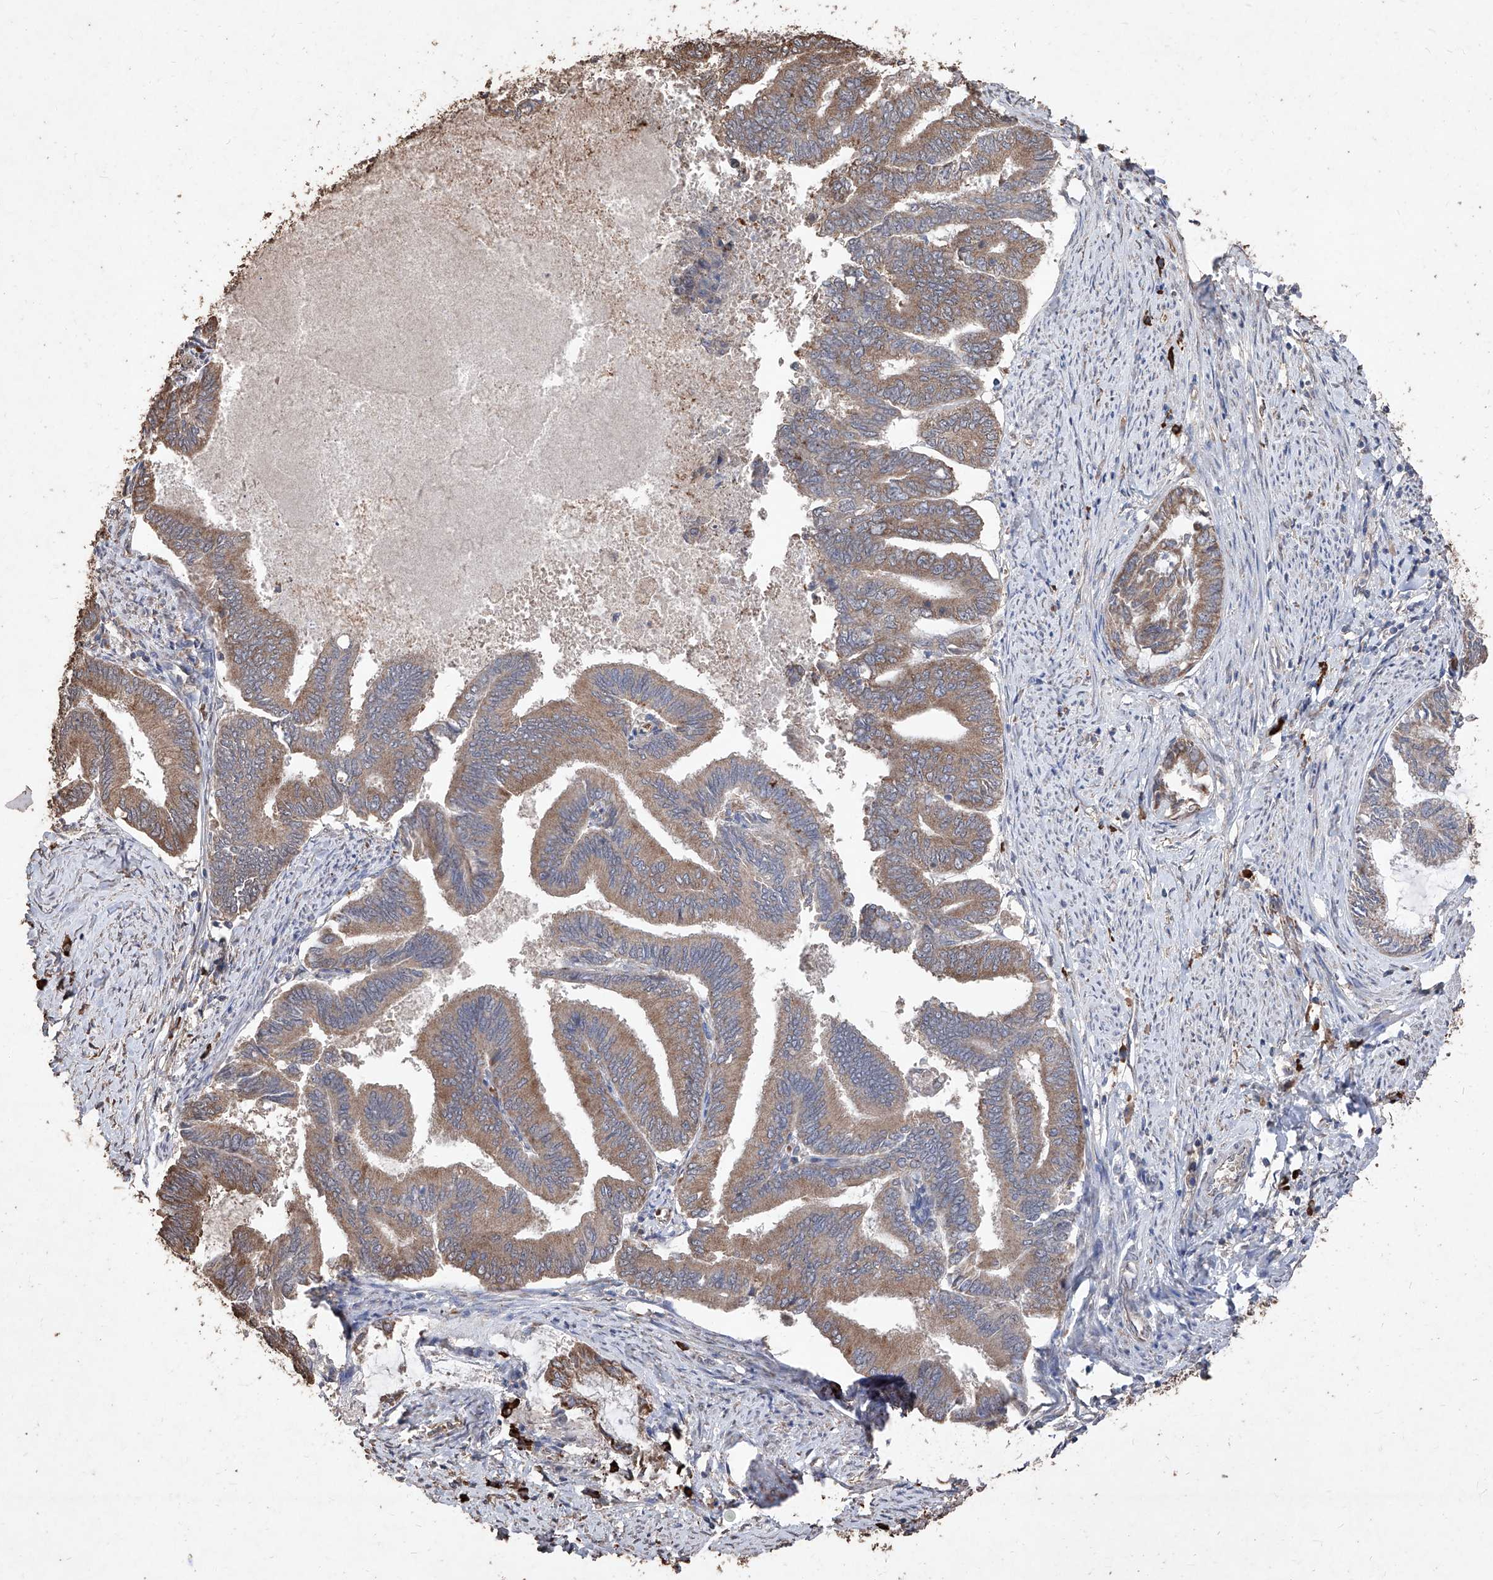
{"staining": {"intensity": "moderate", "quantity": ">75%", "location": "cytoplasmic/membranous"}, "tissue": "endometrial cancer", "cell_type": "Tumor cells", "image_type": "cancer", "snomed": [{"axis": "morphology", "description": "Adenocarcinoma, NOS"}, {"axis": "topography", "description": "Endometrium"}], "caption": "Moderate cytoplasmic/membranous positivity is appreciated in about >75% of tumor cells in endometrial cancer (adenocarcinoma).", "gene": "EML1", "patient": {"sex": "female", "age": 86}}